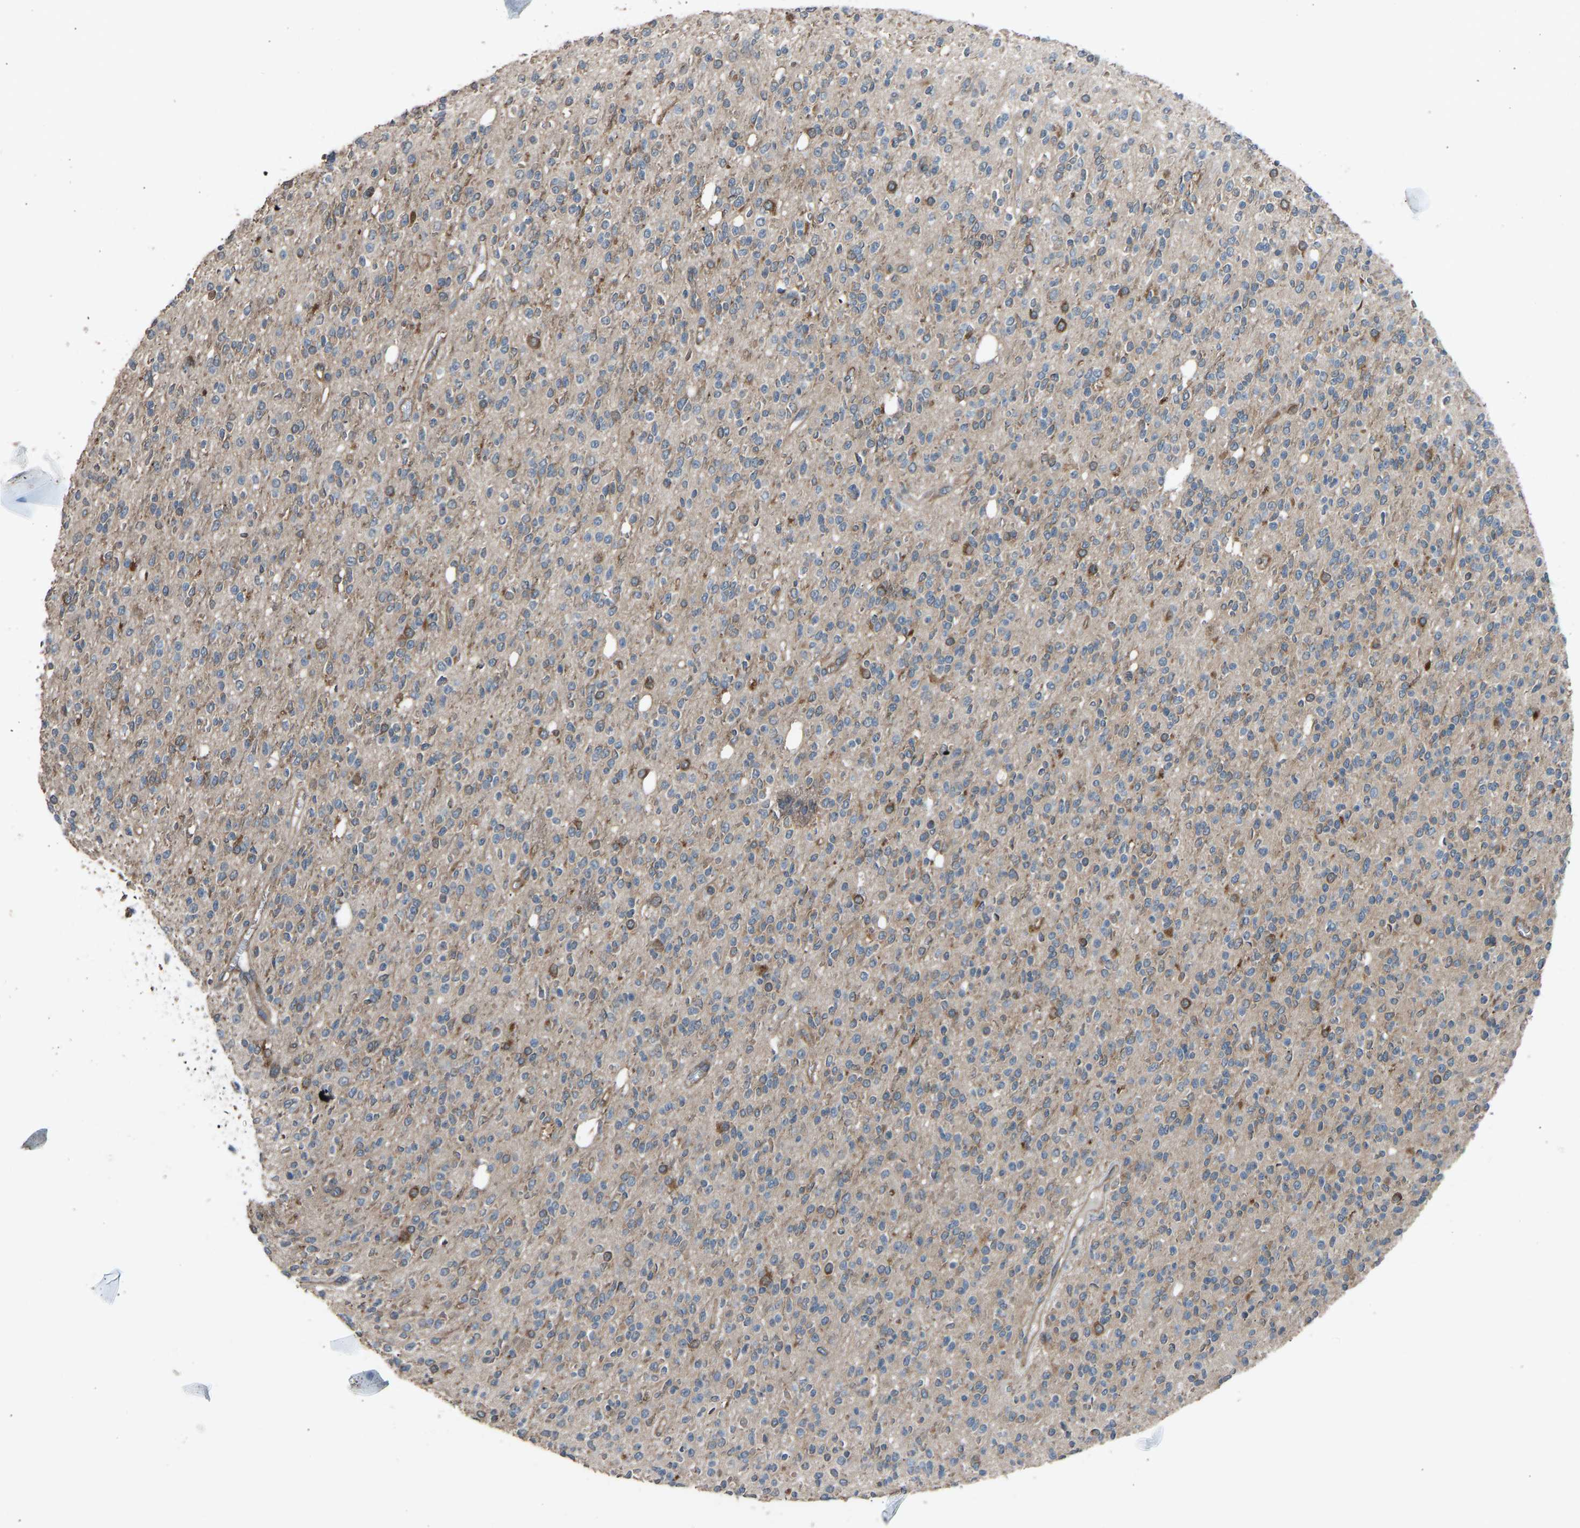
{"staining": {"intensity": "moderate", "quantity": "<25%", "location": "cytoplasmic/membranous"}, "tissue": "glioma", "cell_type": "Tumor cells", "image_type": "cancer", "snomed": [{"axis": "morphology", "description": "Glioma, malignant, High grade"}, {"axis": "topography", "description": "Brain"}], "caption": "Immunohistochemical staining of human malignant high-grade glioma exhibits moderate cytoplasmic/membranous protein expression in about <25% of tumor cells.", "gene": "SLC43A1", "patient": {"sex": "male", "age": 34}}